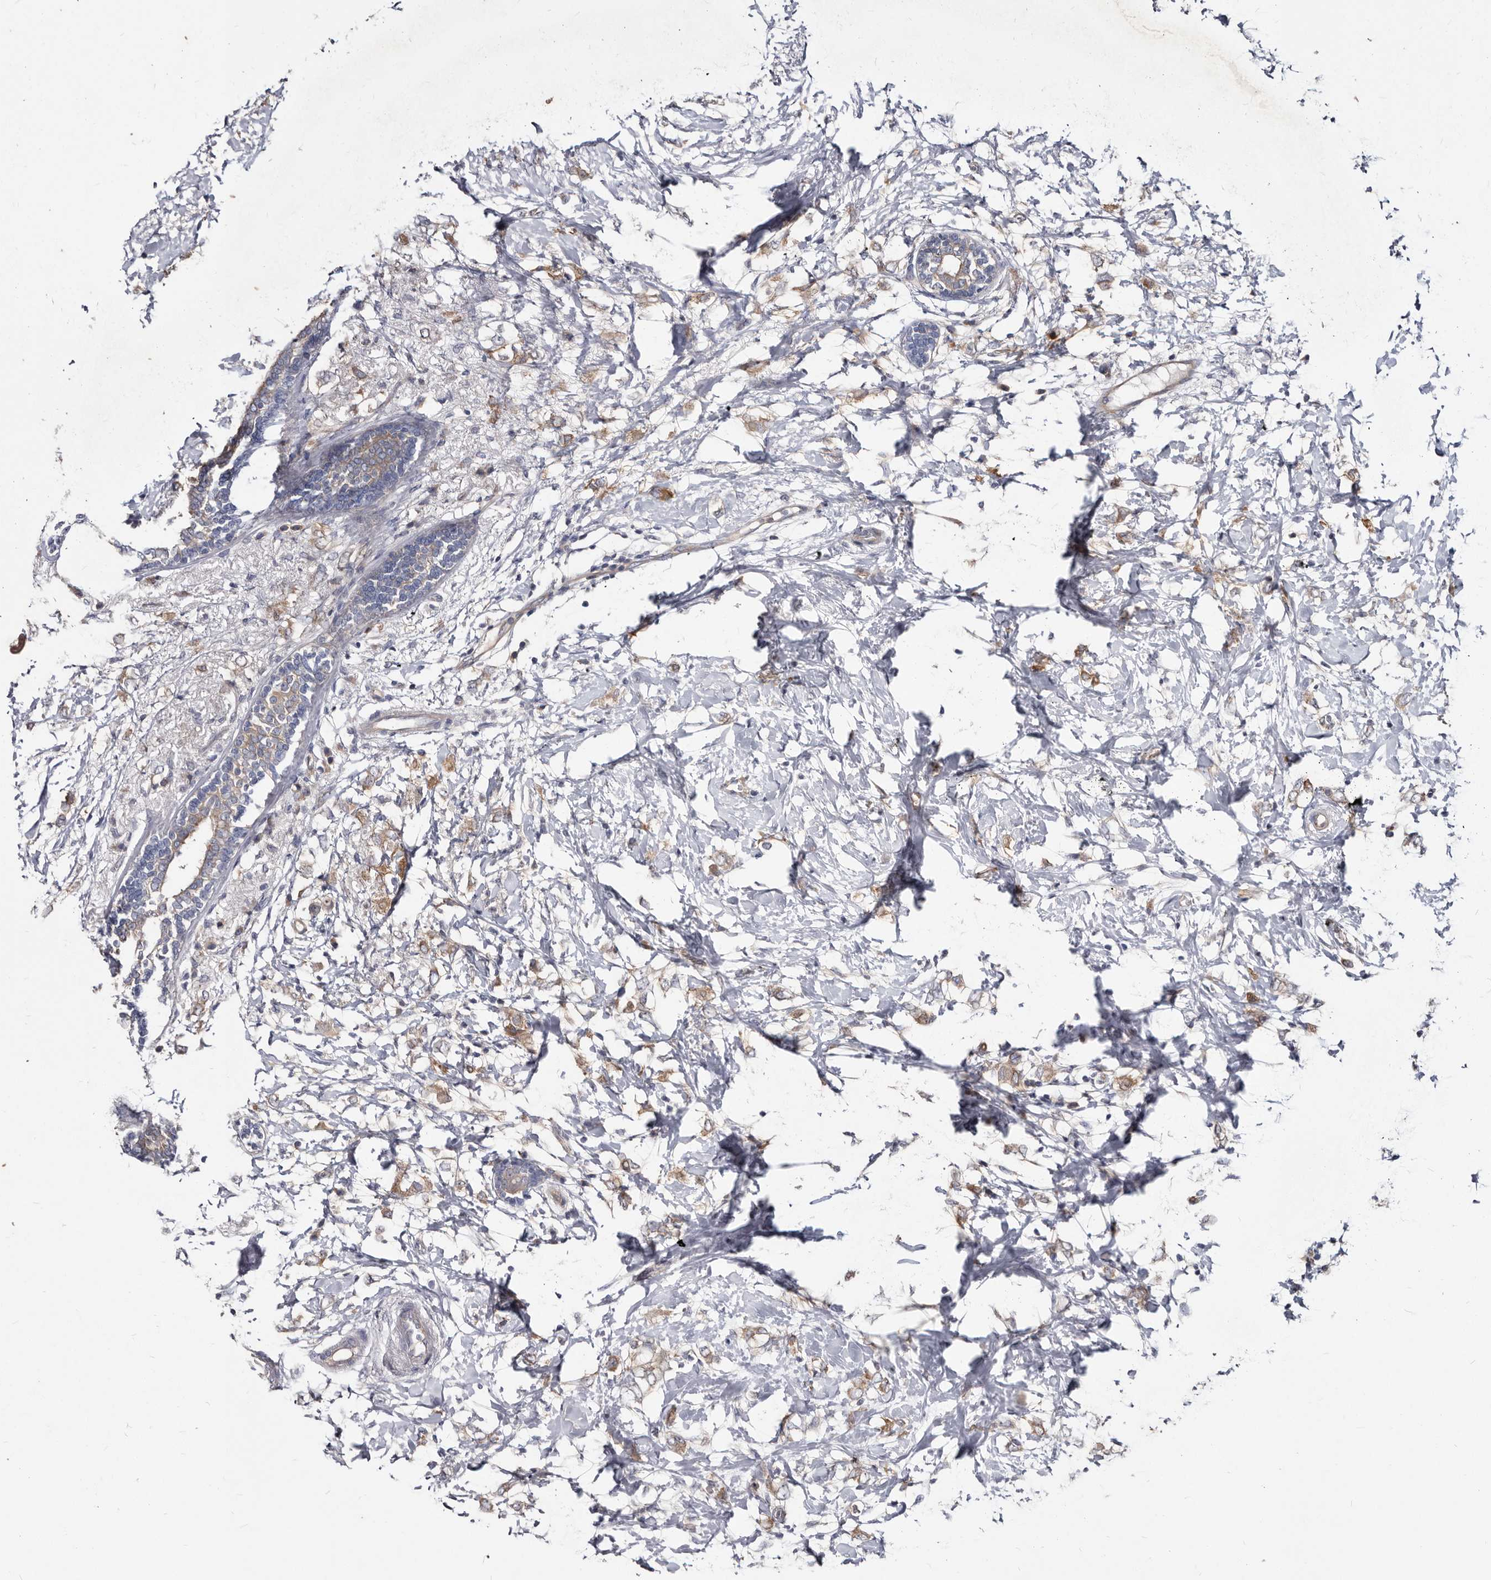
{"staining": {"intensity": "moderate", "quantity": "25%-75%", "location": "cytoplasmic/membranous"}, "tissue": "breast cancer", "cell_type": "Tumor cells", "image_type": "cancer", "snomed": [{"axis": "morphology", "description": "Normal tissue, NOS"}, {"axis": "morphology", "description": "Lobular carcinoma"}, {"axis": "topography", "description": "Breast"}], "caption": "Tumor cells reveal medium levels of moderate cytoplasmic/membranous staining in about 25%-75% of cells in breast lobular carcinoma.", "gene": "ABCF2", "patient": {"sex": "female", "age": 47}}